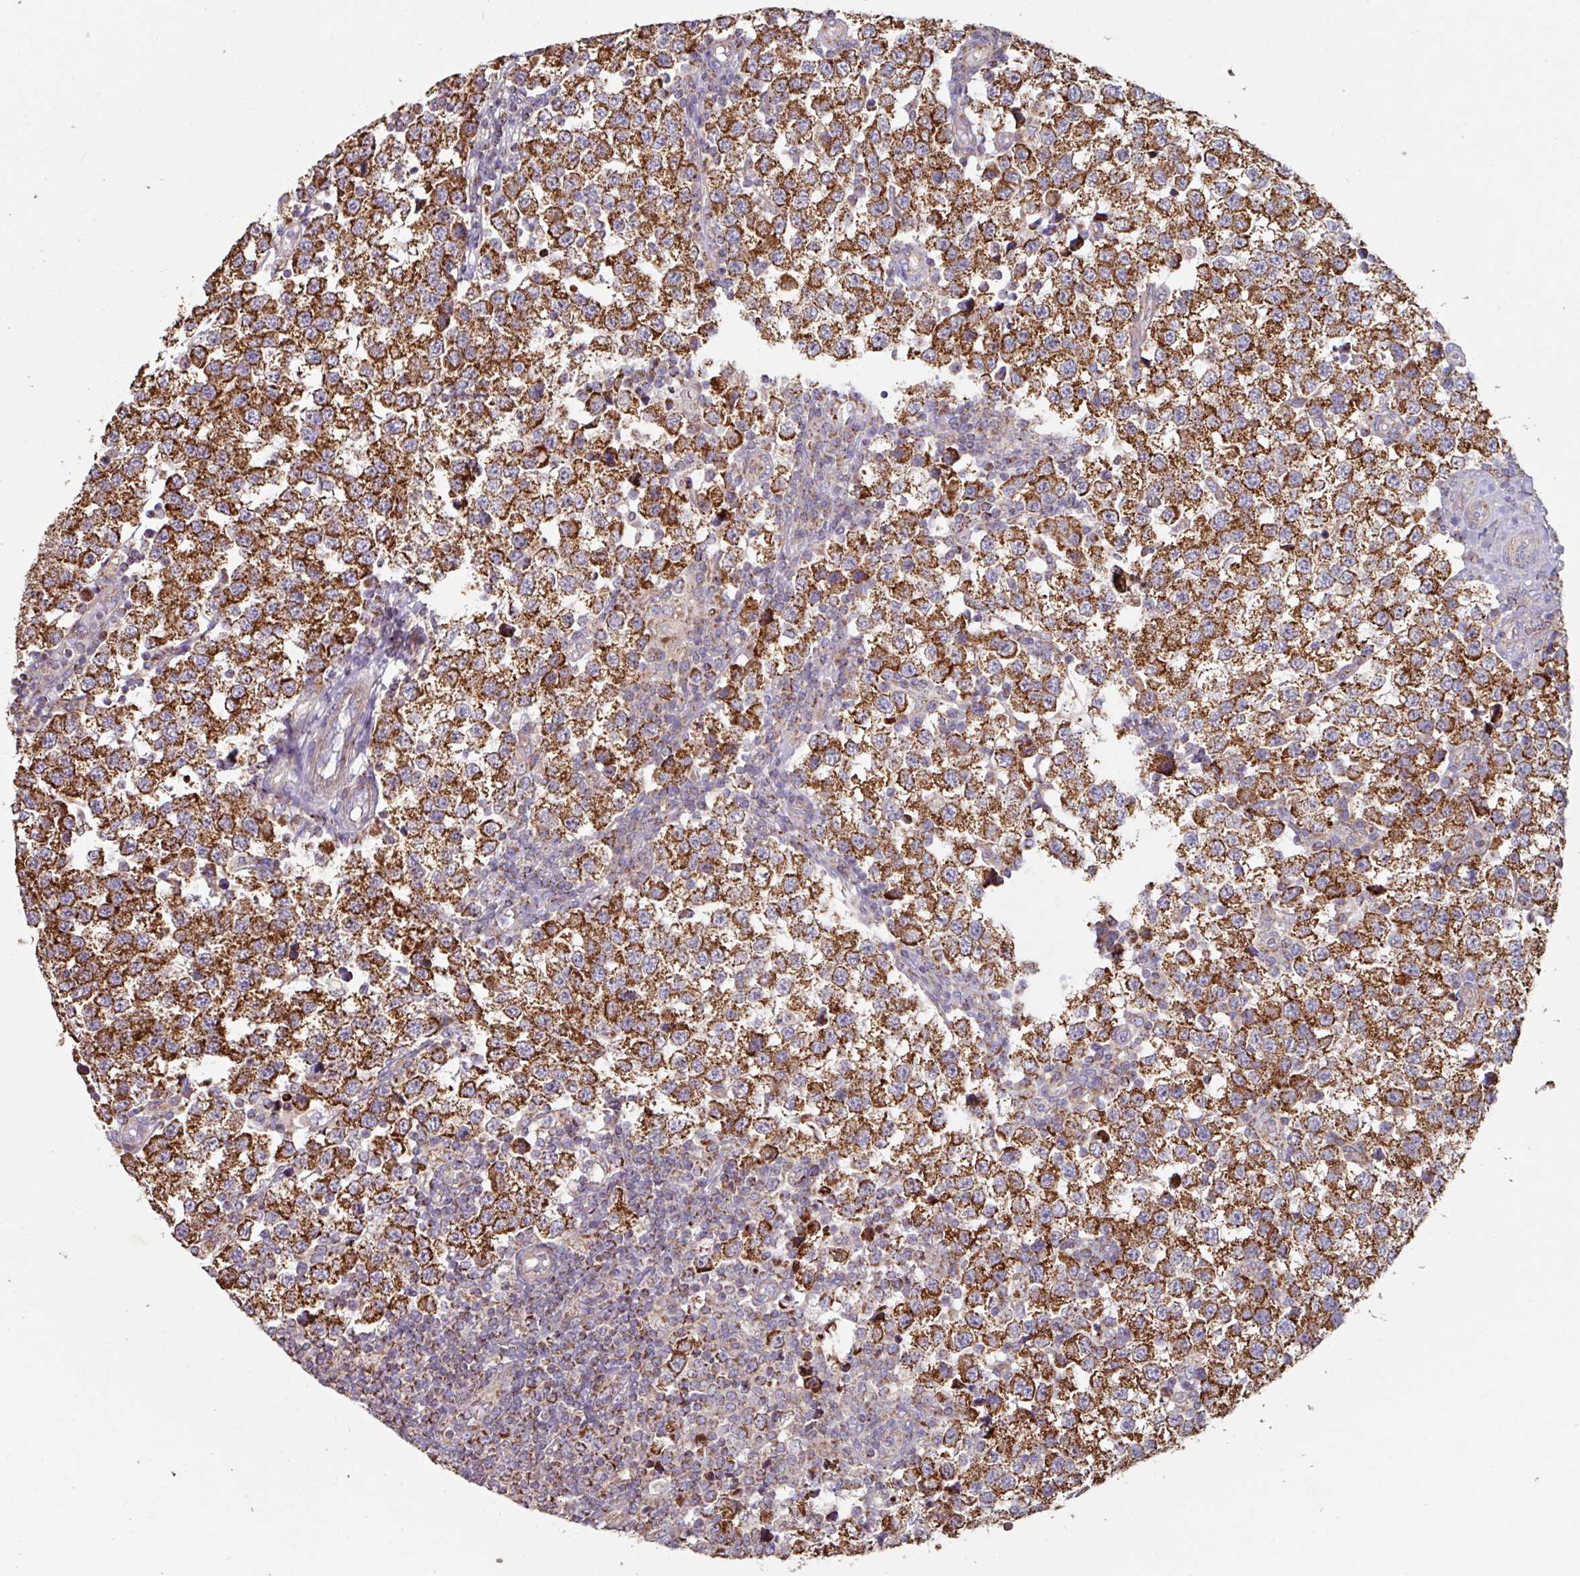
{"staining": {"intensity": "strong", "quantity": ">75%", "location": "cytoplasmic/membranous"}, "tissue": "testis cancer", "cell_type": "Tumor cells", "image_type": "cancer", "snomed": [{"axis": "morphology", "description": "Seminoma, NOS"}, {"axis": "topography", "description": "Testis"}], "caption": "Strong cytoplasmic/membranous expression is seen in about >75% of tumor cells in testis cancer.", "gene": "OR2D3", "patient": {"sex": "male", "age": 34}}